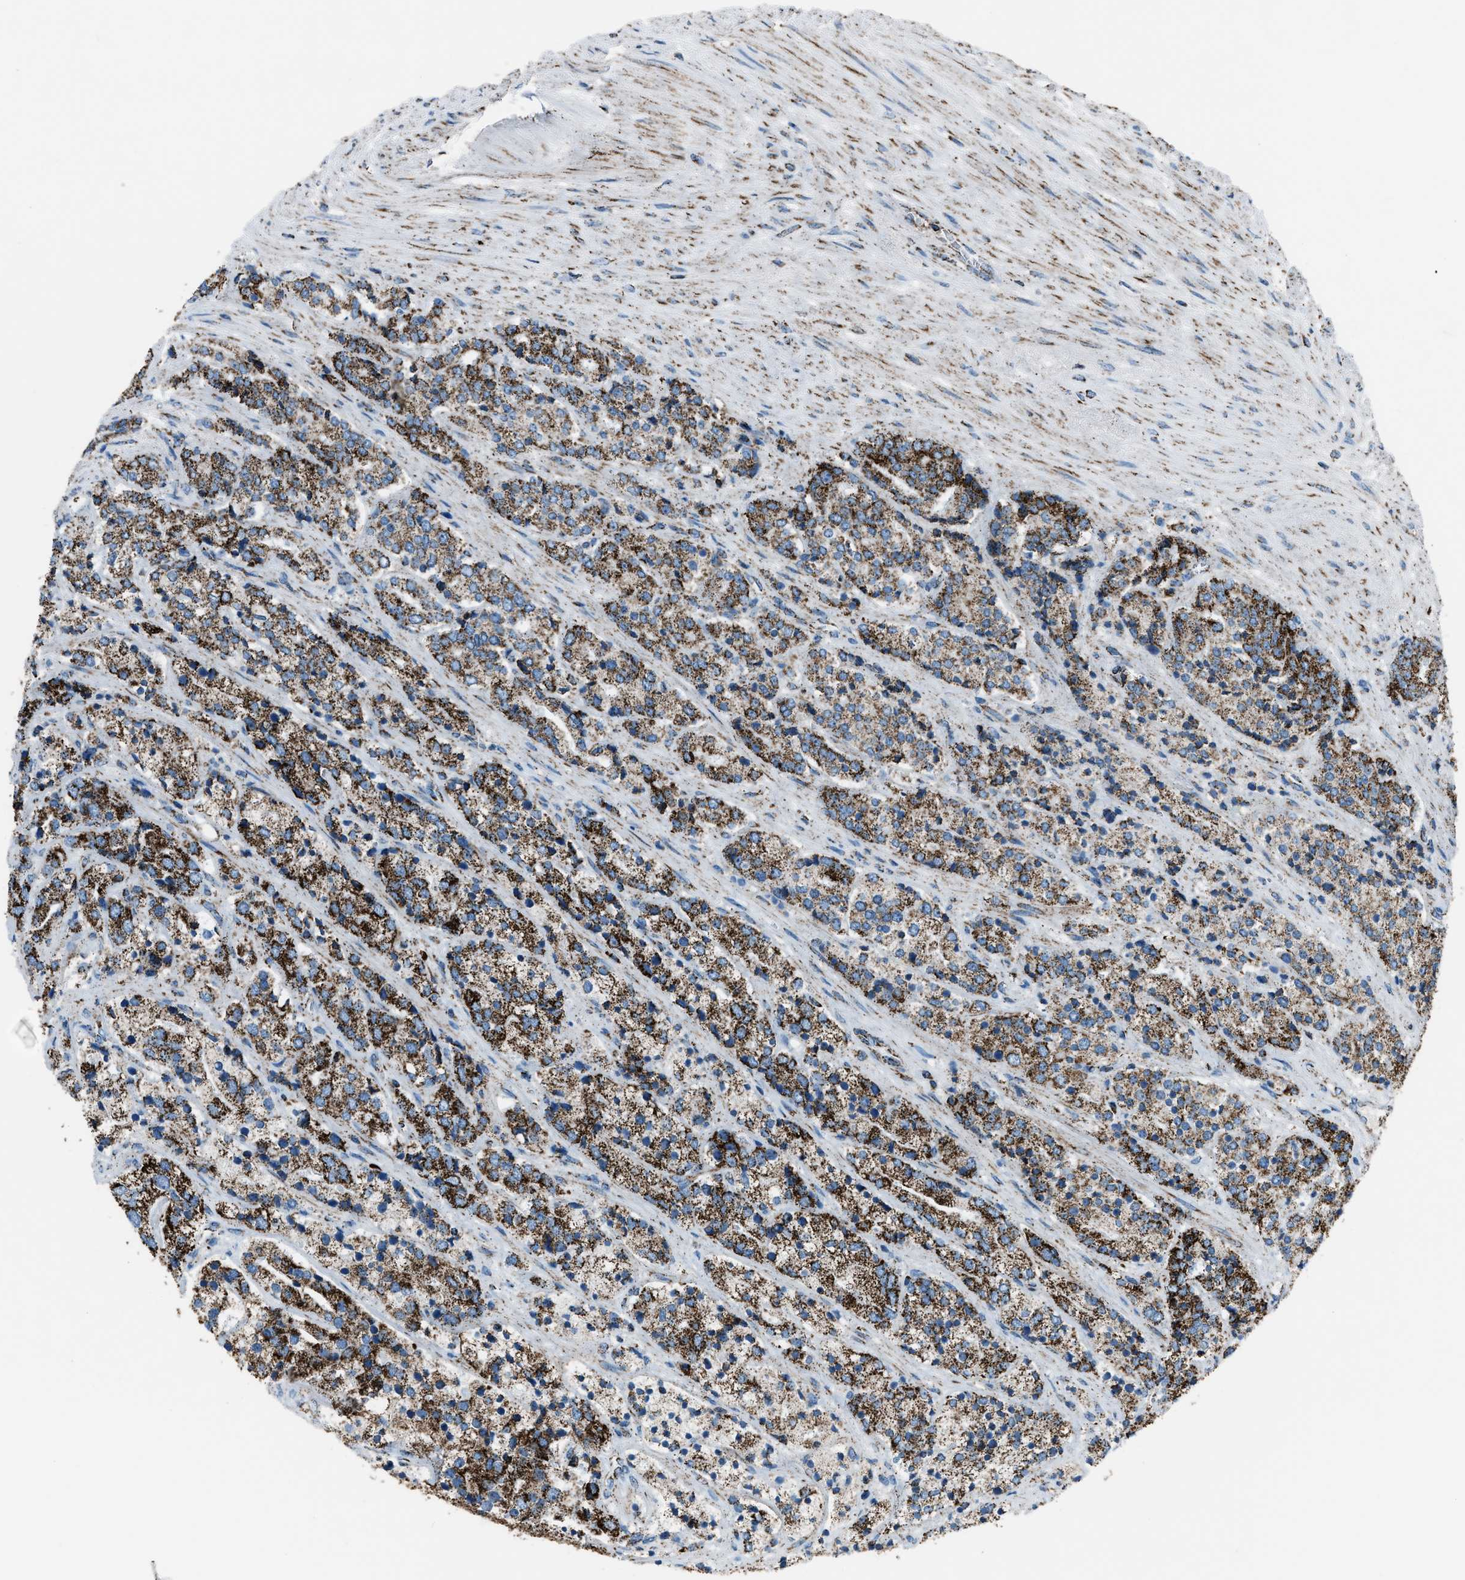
{"staining": {"intensity": "strong", "quantity": ">75%", "location": "cytoplasmic/membranous"}, "tissue": "prostate cancer", "cell_type": "Tumor cells", "image_type": "cancer", "snomed": [{"axis": "morphology", "description": "Adenocarcinoma, High grade"}, {"axis": "topography", "description": "Prostate"}], "caption": "High-power microscopy captured an IHC image of prostate adenocarcinoma (high-grade), revealing strong cytoplasmic/membranous positivity in about >75% of tumor cells.", "gene": "MDH2", "patient": {"sex": "male", "age": 71}}